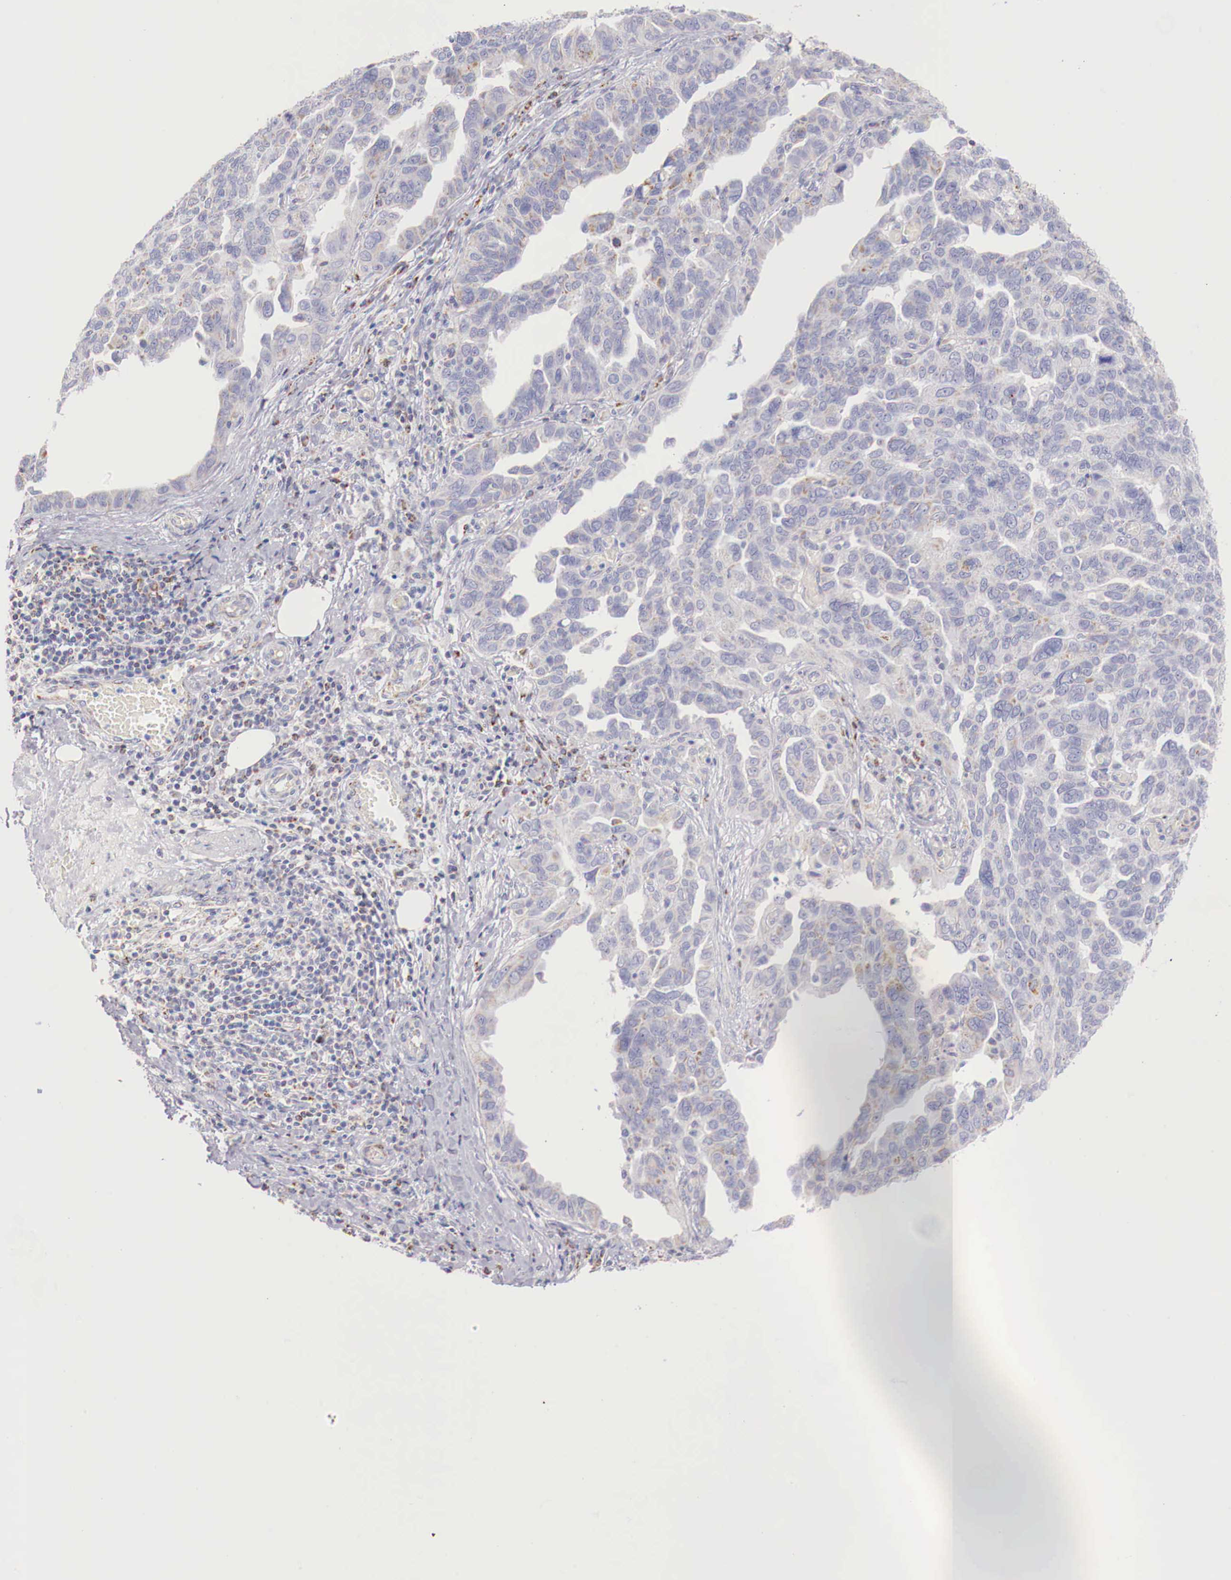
{"staining": {"intensity": "weak", "quantity": "<25%", "location": "cytoplasmic/membranous"}, "tissue": "ovarian cancer", "cell_type": "Tumor cells", "image_type": "cancer", "snomed": [{"axis": "morphology", "description": "Cystadenocarcinoma, serous, NOS"}, {"axis": "topography", "description": "Ovary"}], "caption": "Tumor cells show no significant staining in ovarian serous cystadenocarcinoma. (Immunohistochemistry, brightfield microscopy, high magnification).", "gene": "IDH3G", "patient": {"sex": "female", "age": 64}}